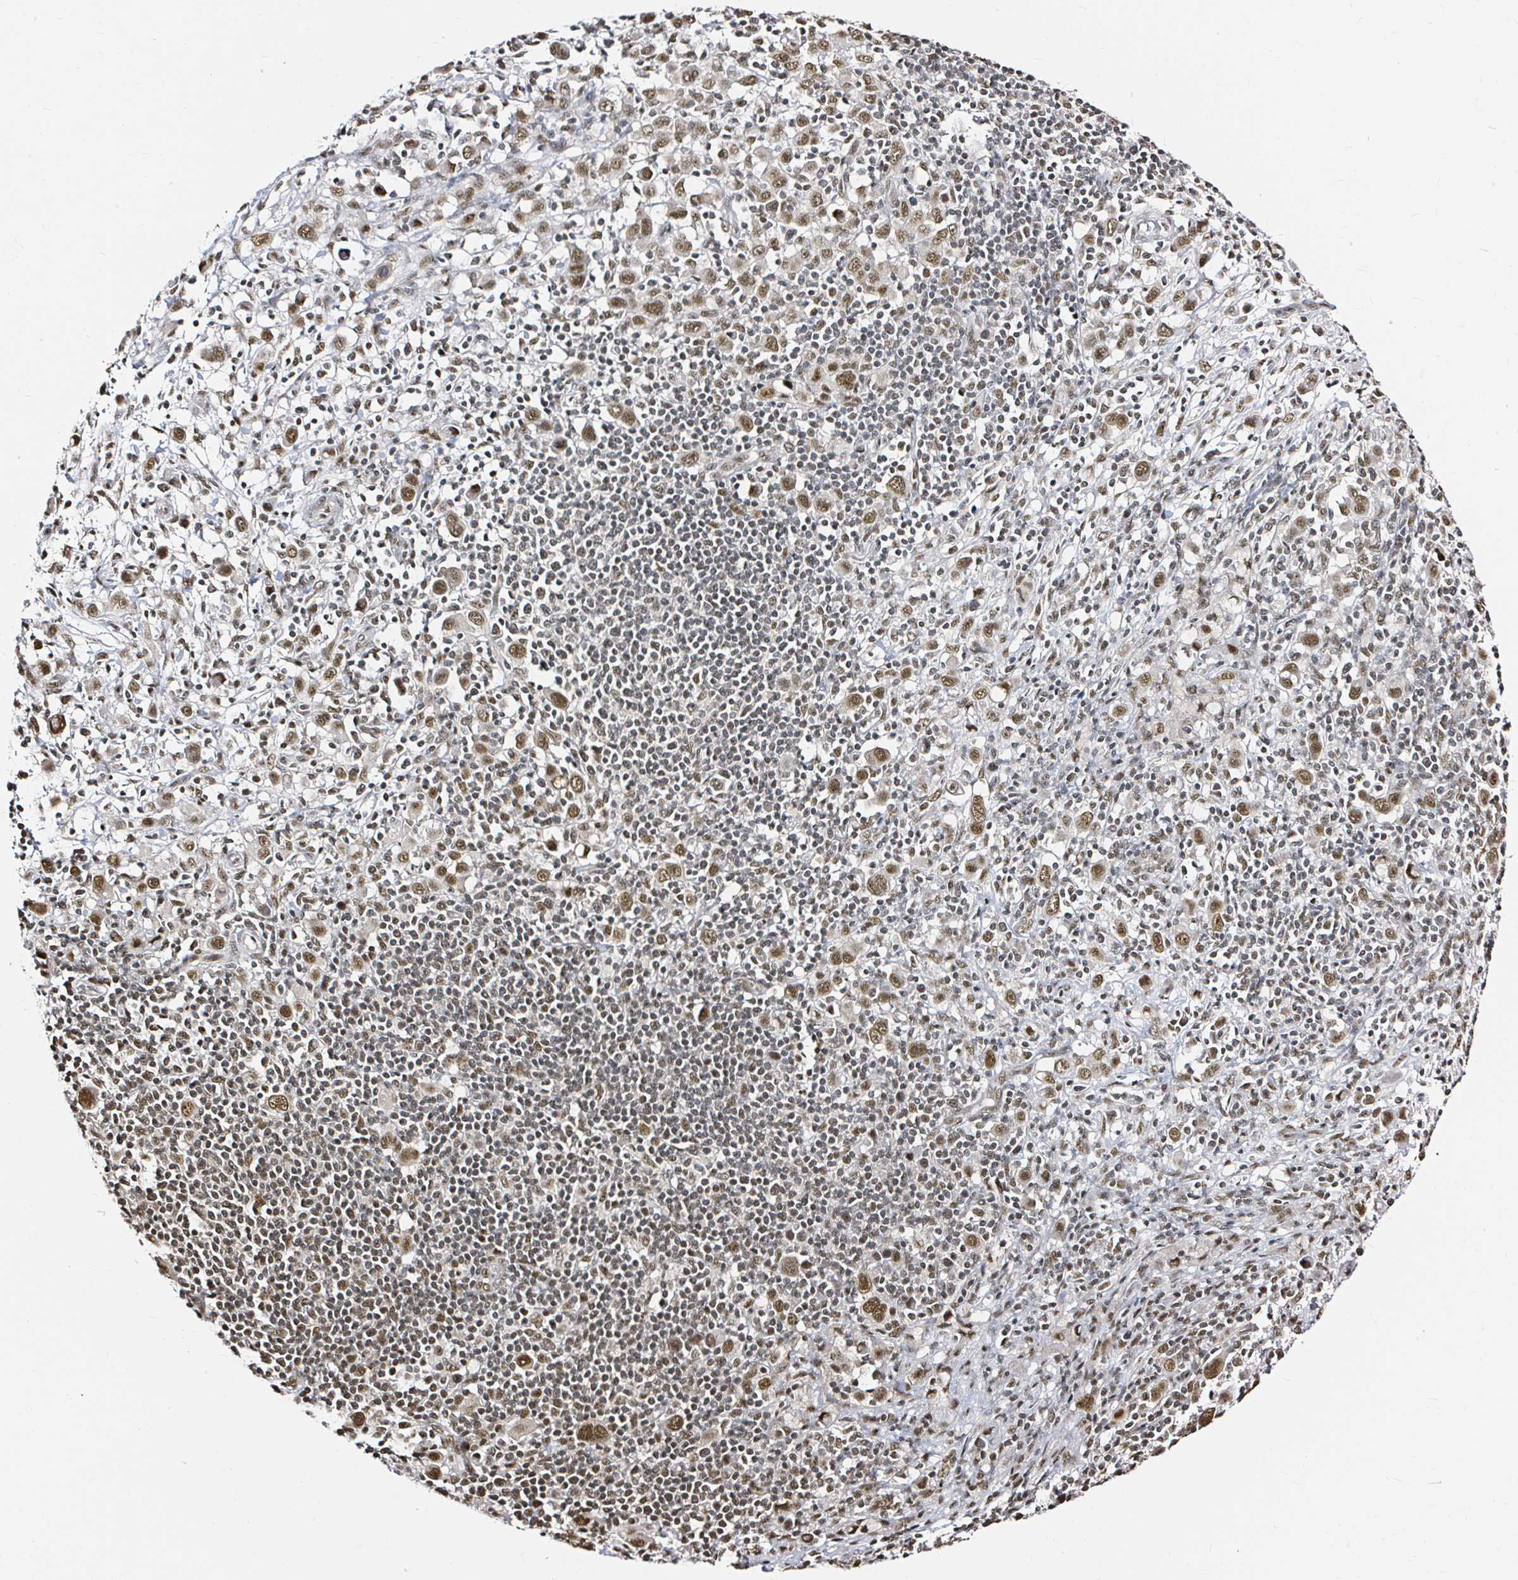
{"staining": {"intensity": "moderate", "quantity": ">75%", "location": "nuclear"}, "tissue": "stomach cancer", "cell_type": "Tumor cells", "image_type": "cancer", "snomed": [{"axis": "morphology", "description": "Adenocarcinoma, NOS"}, {"axis": "topography", "description": "Stomach, upper"}], "caption": "An image of human stomach adenocarcinoma stained for a protein demonstrates moderate nuclear brown staining in tumor cells. (DAB (3,3'-diaminobenzidine) = brown stain, brightfield microscopy at high magnification).", "gene": "SNRPC", "patient": {"sex": "male", "age": 75}}